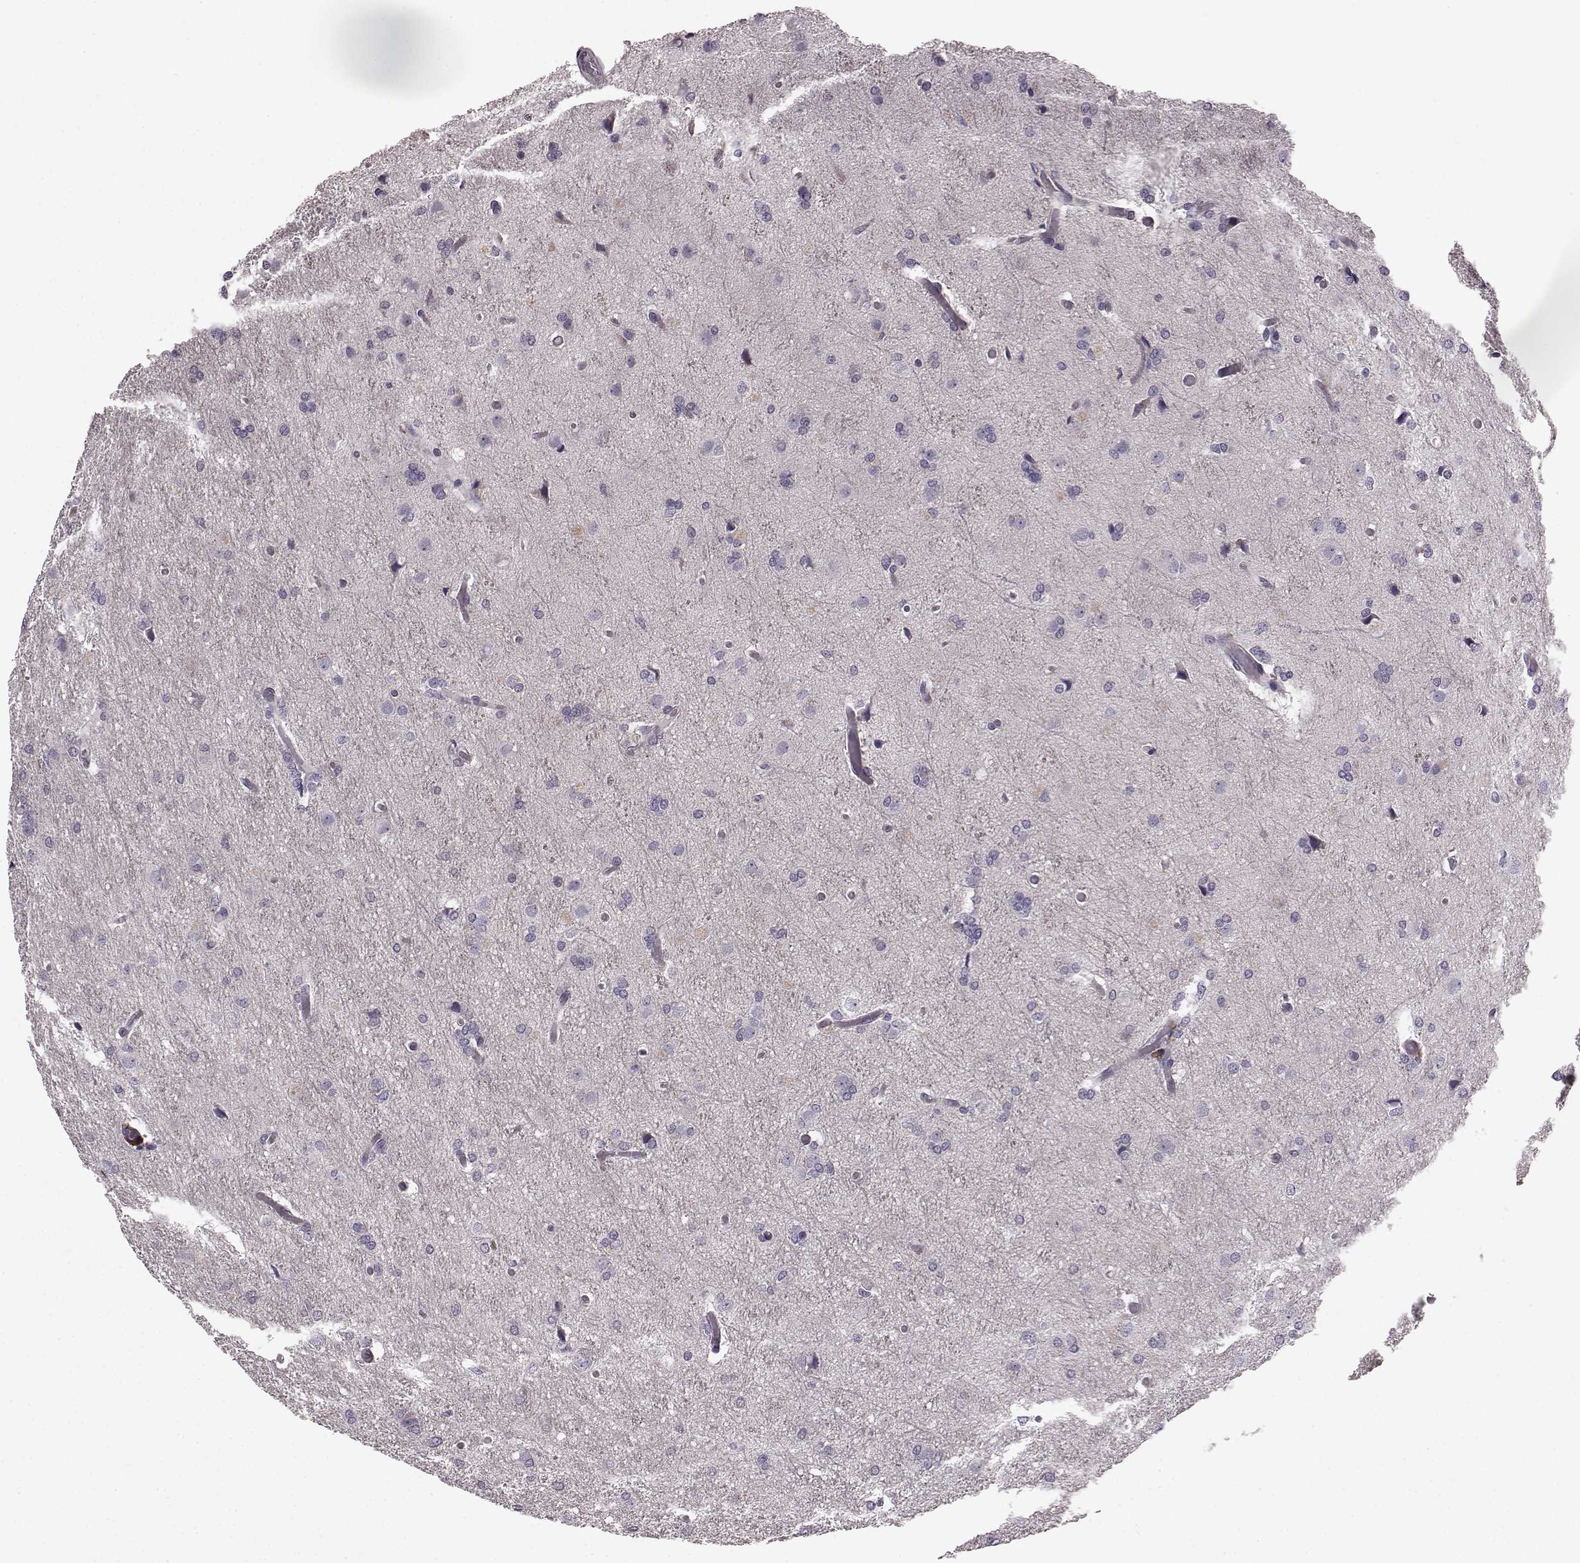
{"staining": {"intensity": "negative", "quantity": "none", "location": "none"}, "tissue": "glioma", "cell_type": "Tumor cells", "image_type": "cancer", "snomed": [{"axis": "morphology", "description": "Glioma, malignant, High grade"}, {"axis": "topography", "description": "Brain"}], "caption": "DAB immunohistochemical staining of glioma displays no significant staining in tumor cells. (Brightfield microscopy of DAB (3,3'-diaminobenzidine) immunohistochemistry (IHC) at high magnification).", "gene": "GRK1", "patient": {"sex": "male", "age": 68}}